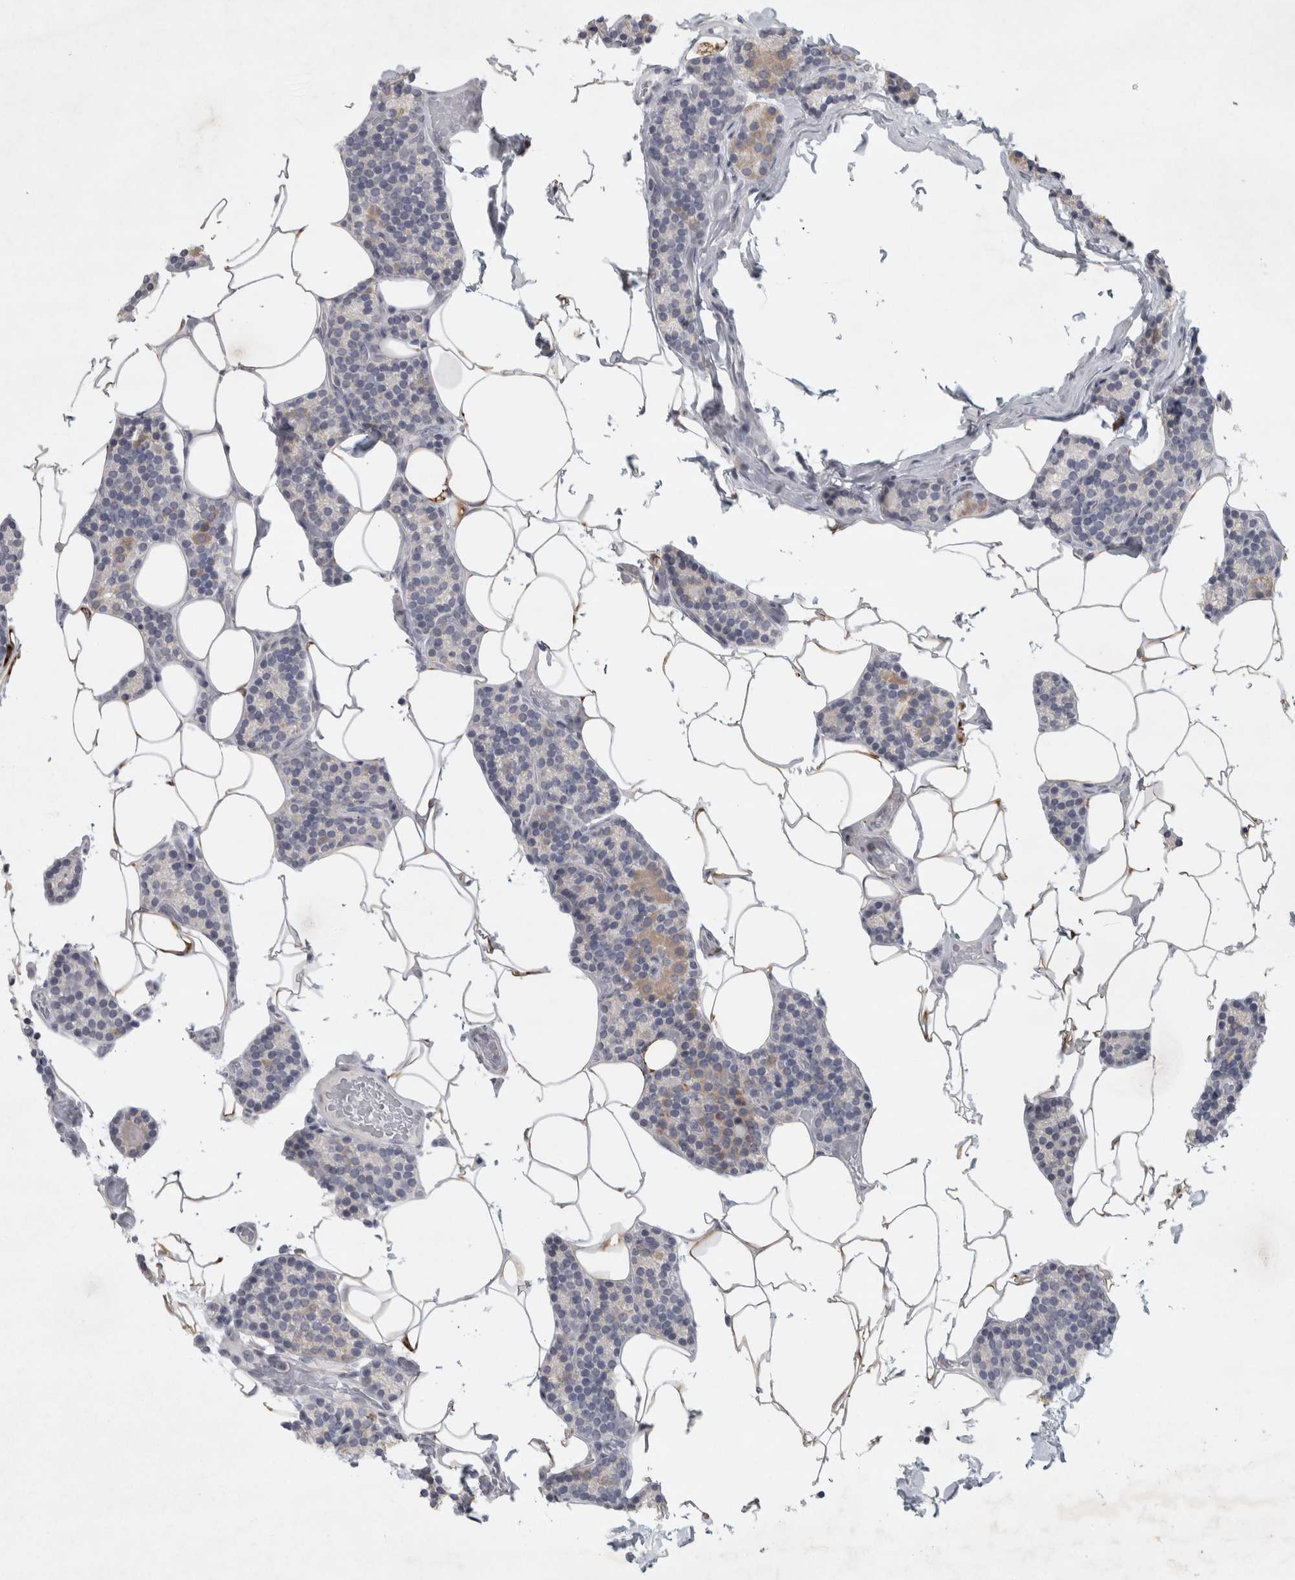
{"staining": {"intensity": "negative", "quantity": "none", "location": "none"}, "tissue": "parathyroid gland", "cell_type": "Glandular cells", "image_type": "normal", "snomed": [{"axis": "morphology", "description": "Normal tissue, NOS"}, {"axis": "topography", "description": "Parathyroid gland"}], "caption": "IHC histopathology image of normal human parathyroid gland stained for a protein (brown), which shows no expression in glandular cells. The staining is performed using DAB brown chromogen with nuclei counter-stained in using hematoxylin.", "gene": "PTPRN2", "patient": {"sex": "male", "age": 52}}